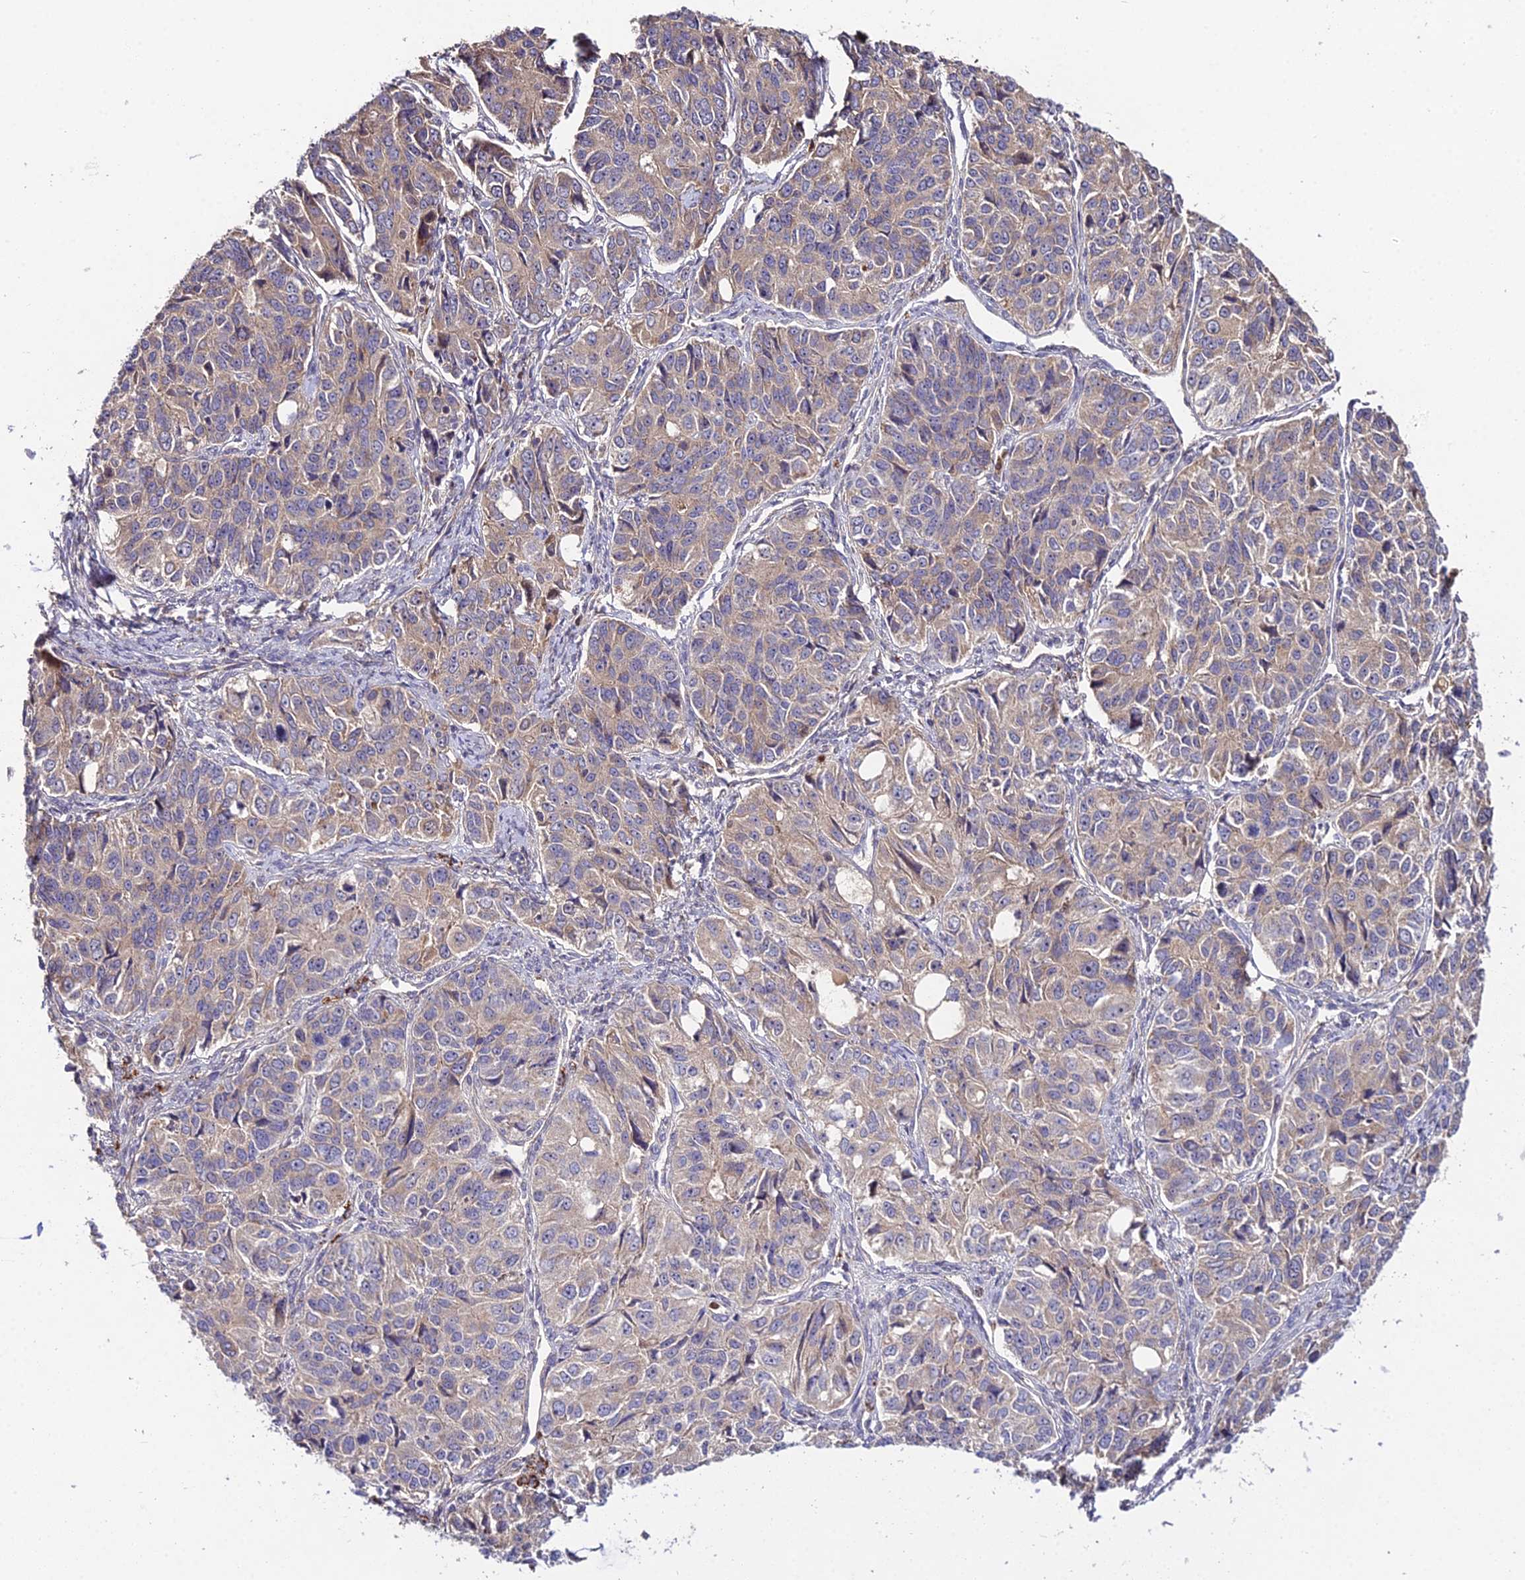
{"staining": {"intensity": "weak", "quantity": "<25%", "location": "cytoplasmic/membranous"}, "tissue": "ovarian cancer", "cell_type": "Tumor cells", "image_type": "cancer", "snomed": [{"axis": "morphology", "description": "Carcinoma, endometroid"}, {"axis": "topography", "description": "Ovary"}], "caption": "Tumor cells are negative for brown protein staining in endometroid carcinoma (ovarian).", "gene": "EID2", "patient": {"sex": "female", "age": 51}}